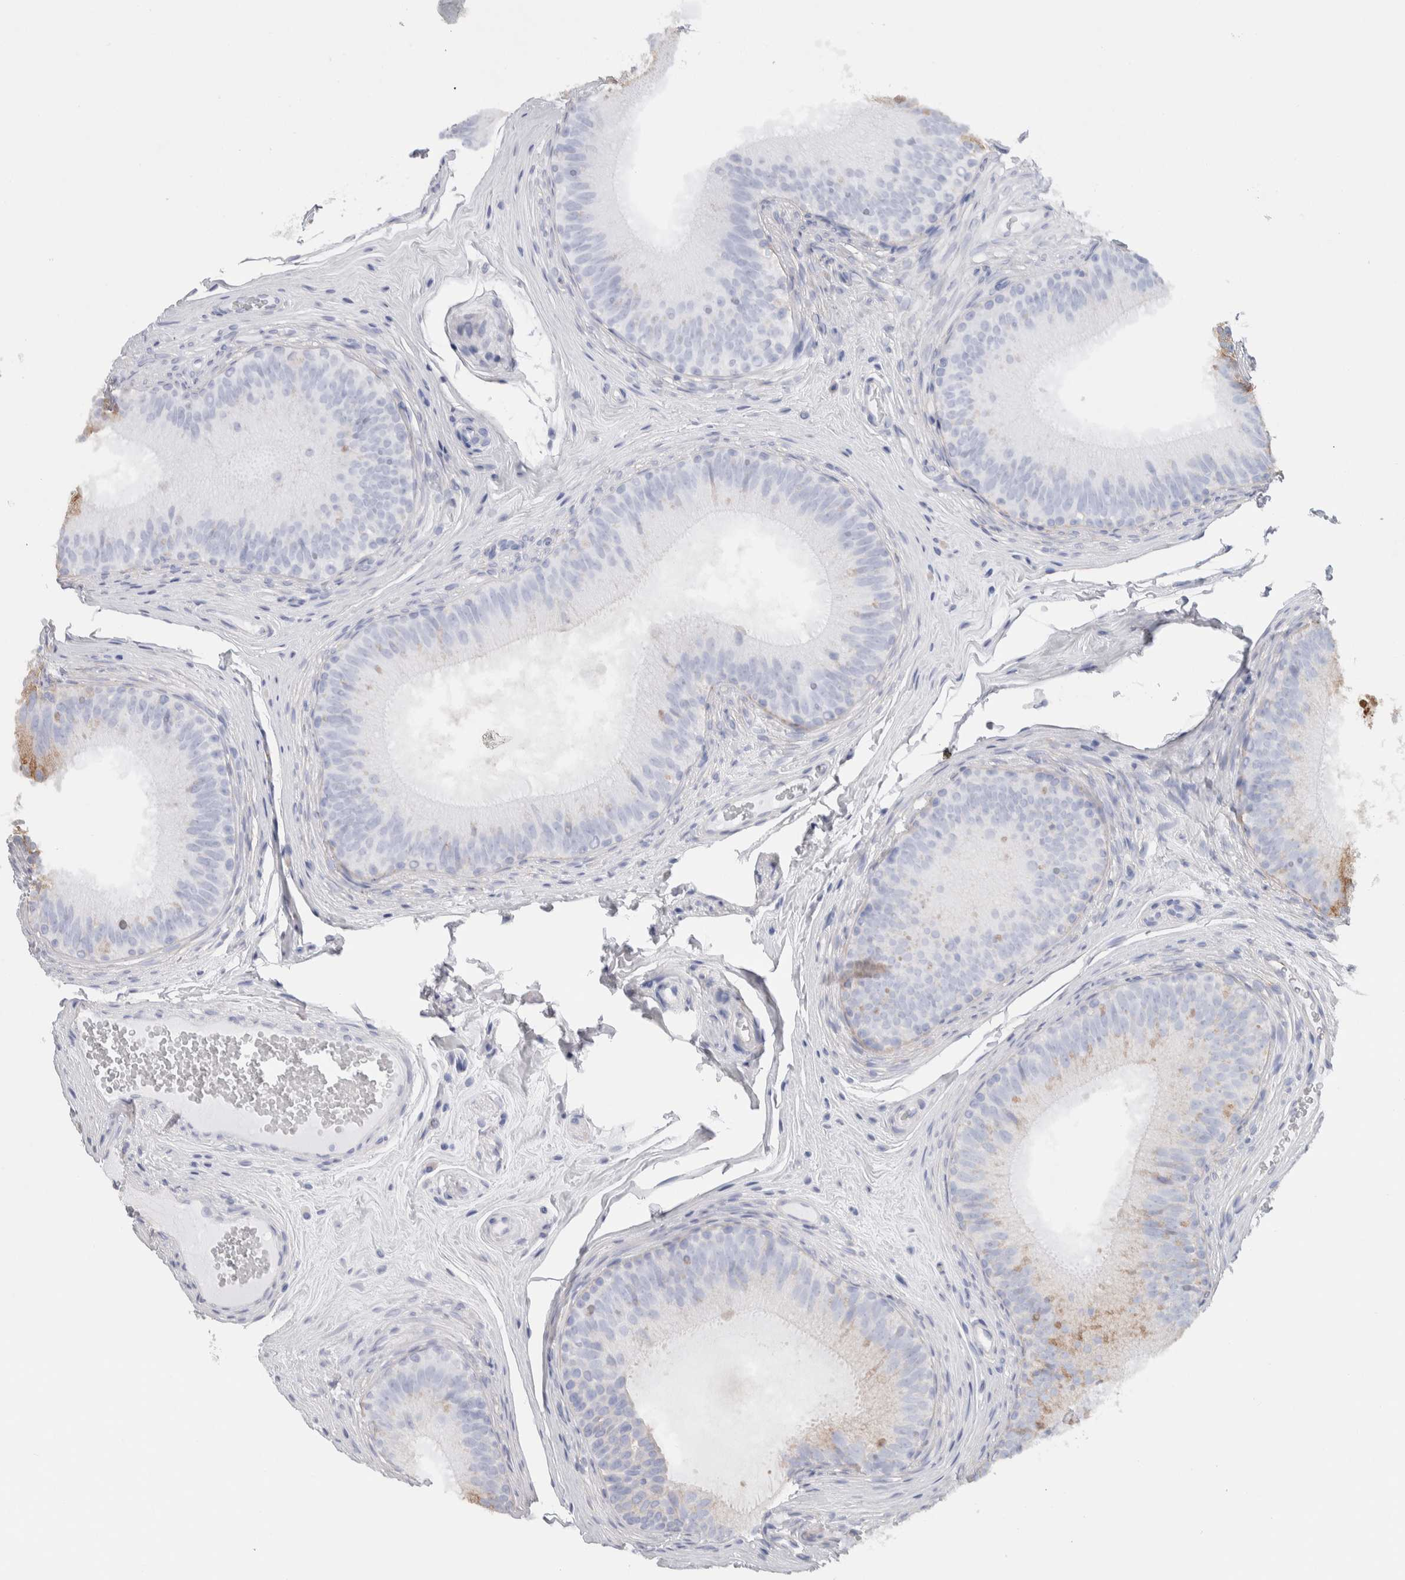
{"staining": {"intensity": "moderate", "quantity": "25%-75%", "location": "cytoplasmic/membranous"}, "tissue": "epididymis", "cell_type": "Glandular cells", "image_type": "normal", "snomed": [{"axis": "morphology", "description": "Normal tissue, NOS"}, {"axis": "topography", "description": "Epididymis"}], "caption": "Benign epididymis was stained to show a protein in brown. There is medium levels of moderate cytoplasmic/membranous staining in approximately 25%-75% of glandular cells. The staining was performed using DAB (3,3'-diaminobenzidine), with brown indicating positive protein expression. Nuclei are stained blue with hematoxylin.", "gene": "ENGASE", "patient": {"sex": "male", "age": 32}}